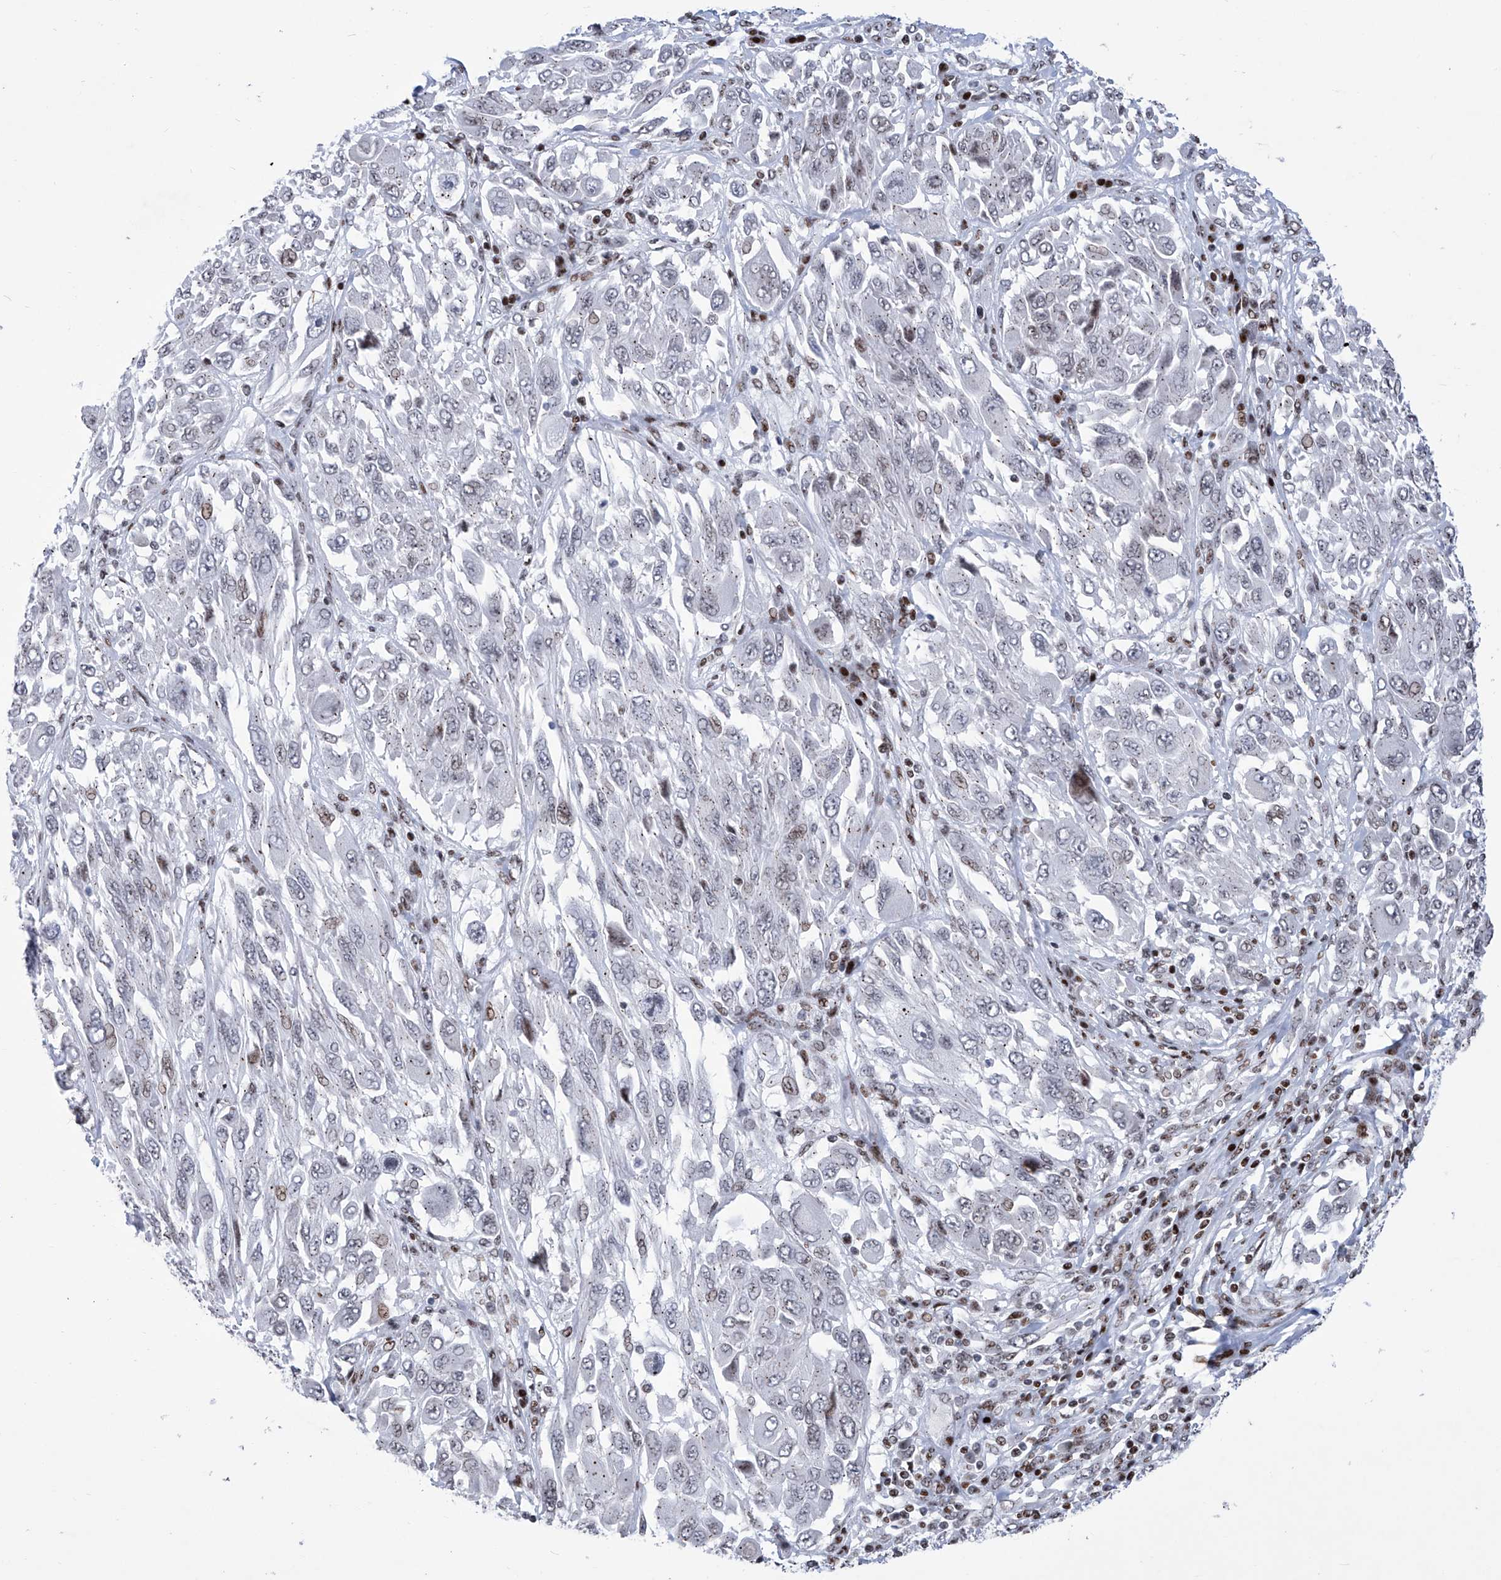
{"staining": {"intensity": "moderate", "quantity": "<25%", "location": "nuclear"}, "tissue": "melanoma", "cell_type": "Tumor cells", "image_type": "cancer", "snomed": [{"axis": "morphology", "description": "Malignant melanoma, NOS"}, {"axis": "topography", "description": "Skin"}], "caption": "Melanoma stained for a protein (brown) exhibits moderate nuclear positive staining in about <25% of tumor cells.", "gene": "HEY2", "patient": {"sex": "female", "age": 91}}